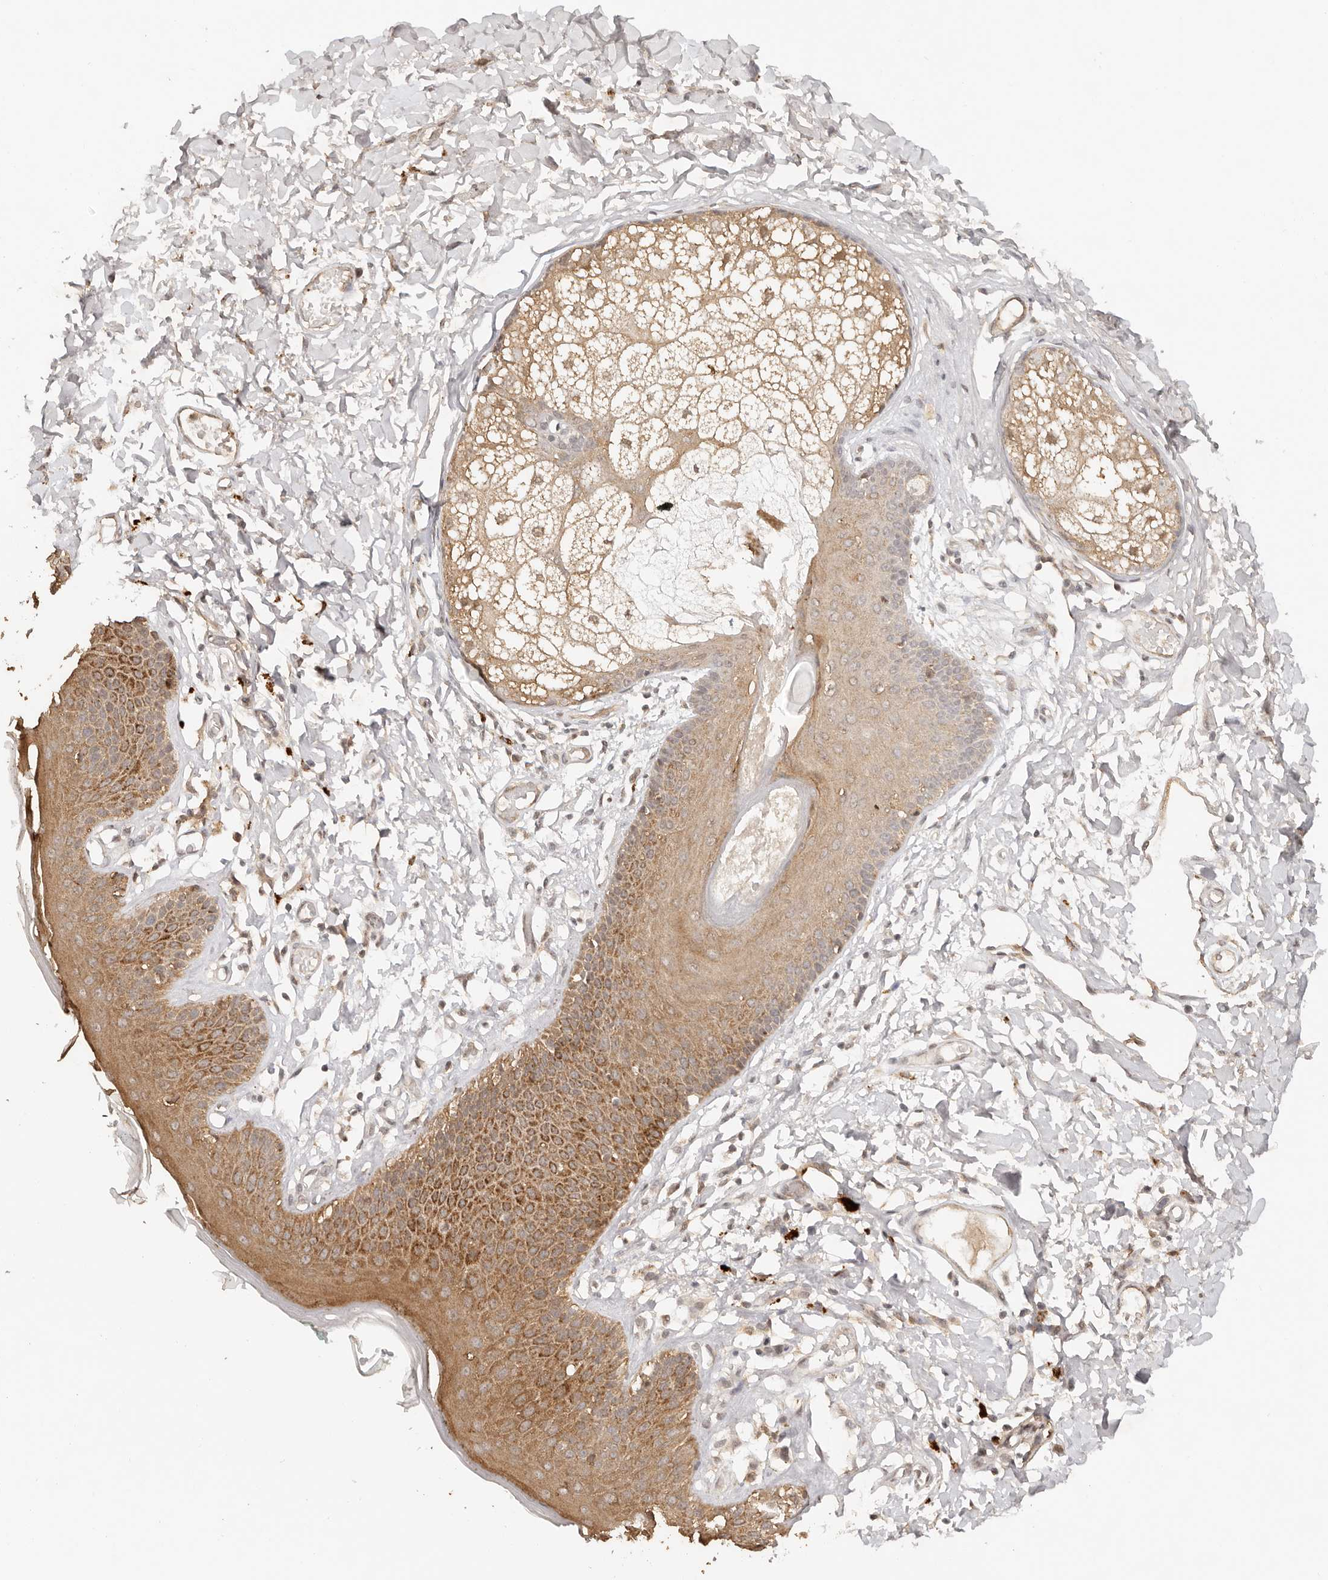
{"staining": {"intensity": "moderate", "quantity": ">75%", "location": "cytoplasmic/membranous"}, "tissue": "skin", "cell_type": "Epidermal cells", "image_type": "normal", "snomed": [{"axis": "morphology", "description": "Normal tissue, NOS"}, {"axis": "topography", "description": "Vulva"}], "caption": "Moderate cytoplasmic/membranous staining for a protein is identified in approximately >75% of epidermal cells of normal skin using immunohistochemistry (IHC).", "gene": "SEC14L1", "patient": {"sex": "female", "age": 73}}